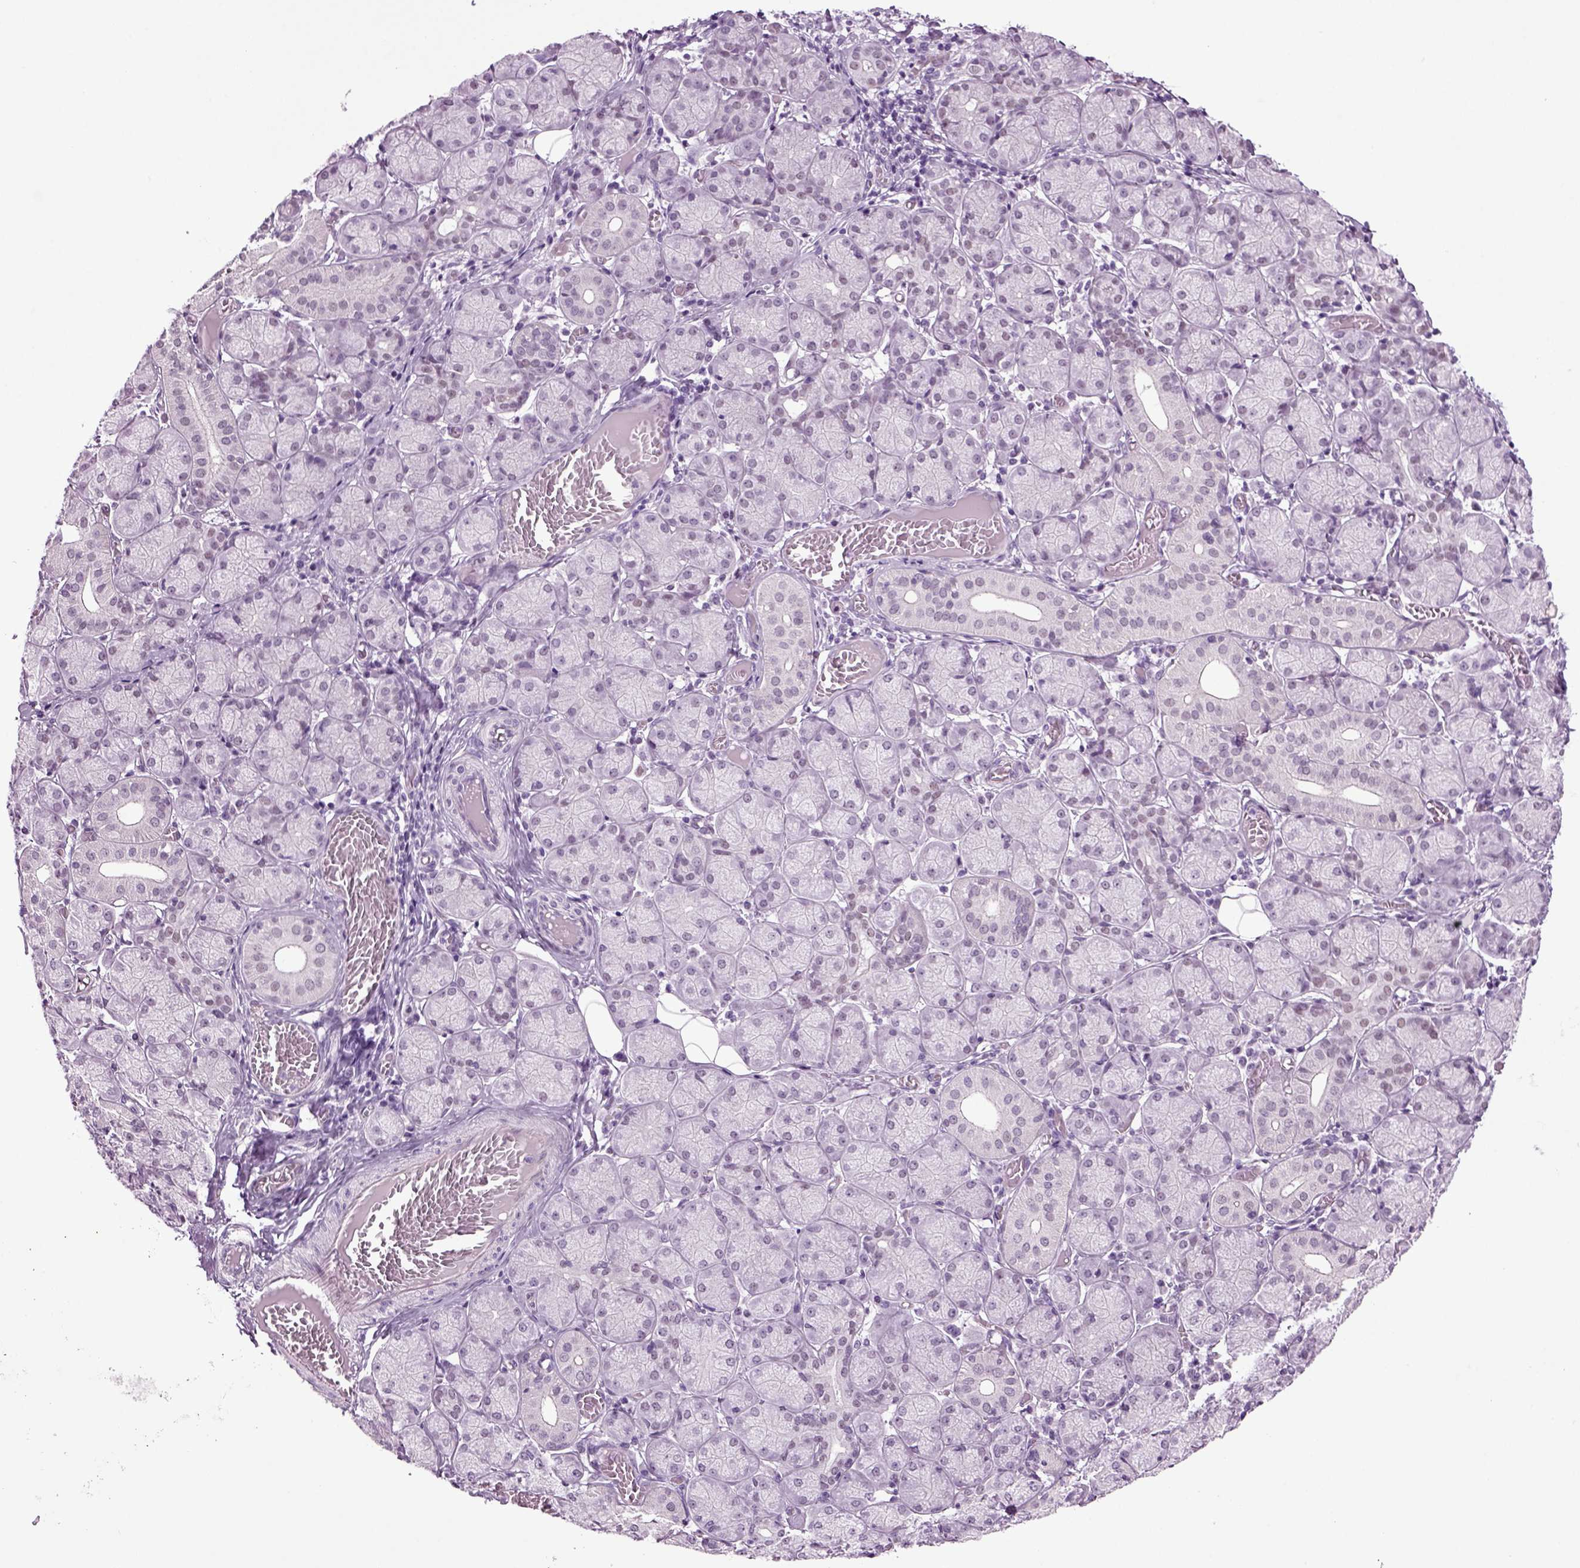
{"staining": {"intensity": "negative", "quantity": "none", "location": "none"}, "tissue": "salivary gland", "cell_type": "Glandular cells", "image_type": "normal", "snomed": [{"axis": "morphology", "description": "Normal tissue, NOS"}, {"axis": "topography", "description": "Salivary gland"}, {"axis": "topography", "description": "Peripheral nerve tissue"}], "caption": "This is an immunohistochemistry (IHC) histopathology image of normal salivary gland. There is no expression in glandular cells.", "gene": "RFX3", "patient": {"sex": "female", "age": 24}}